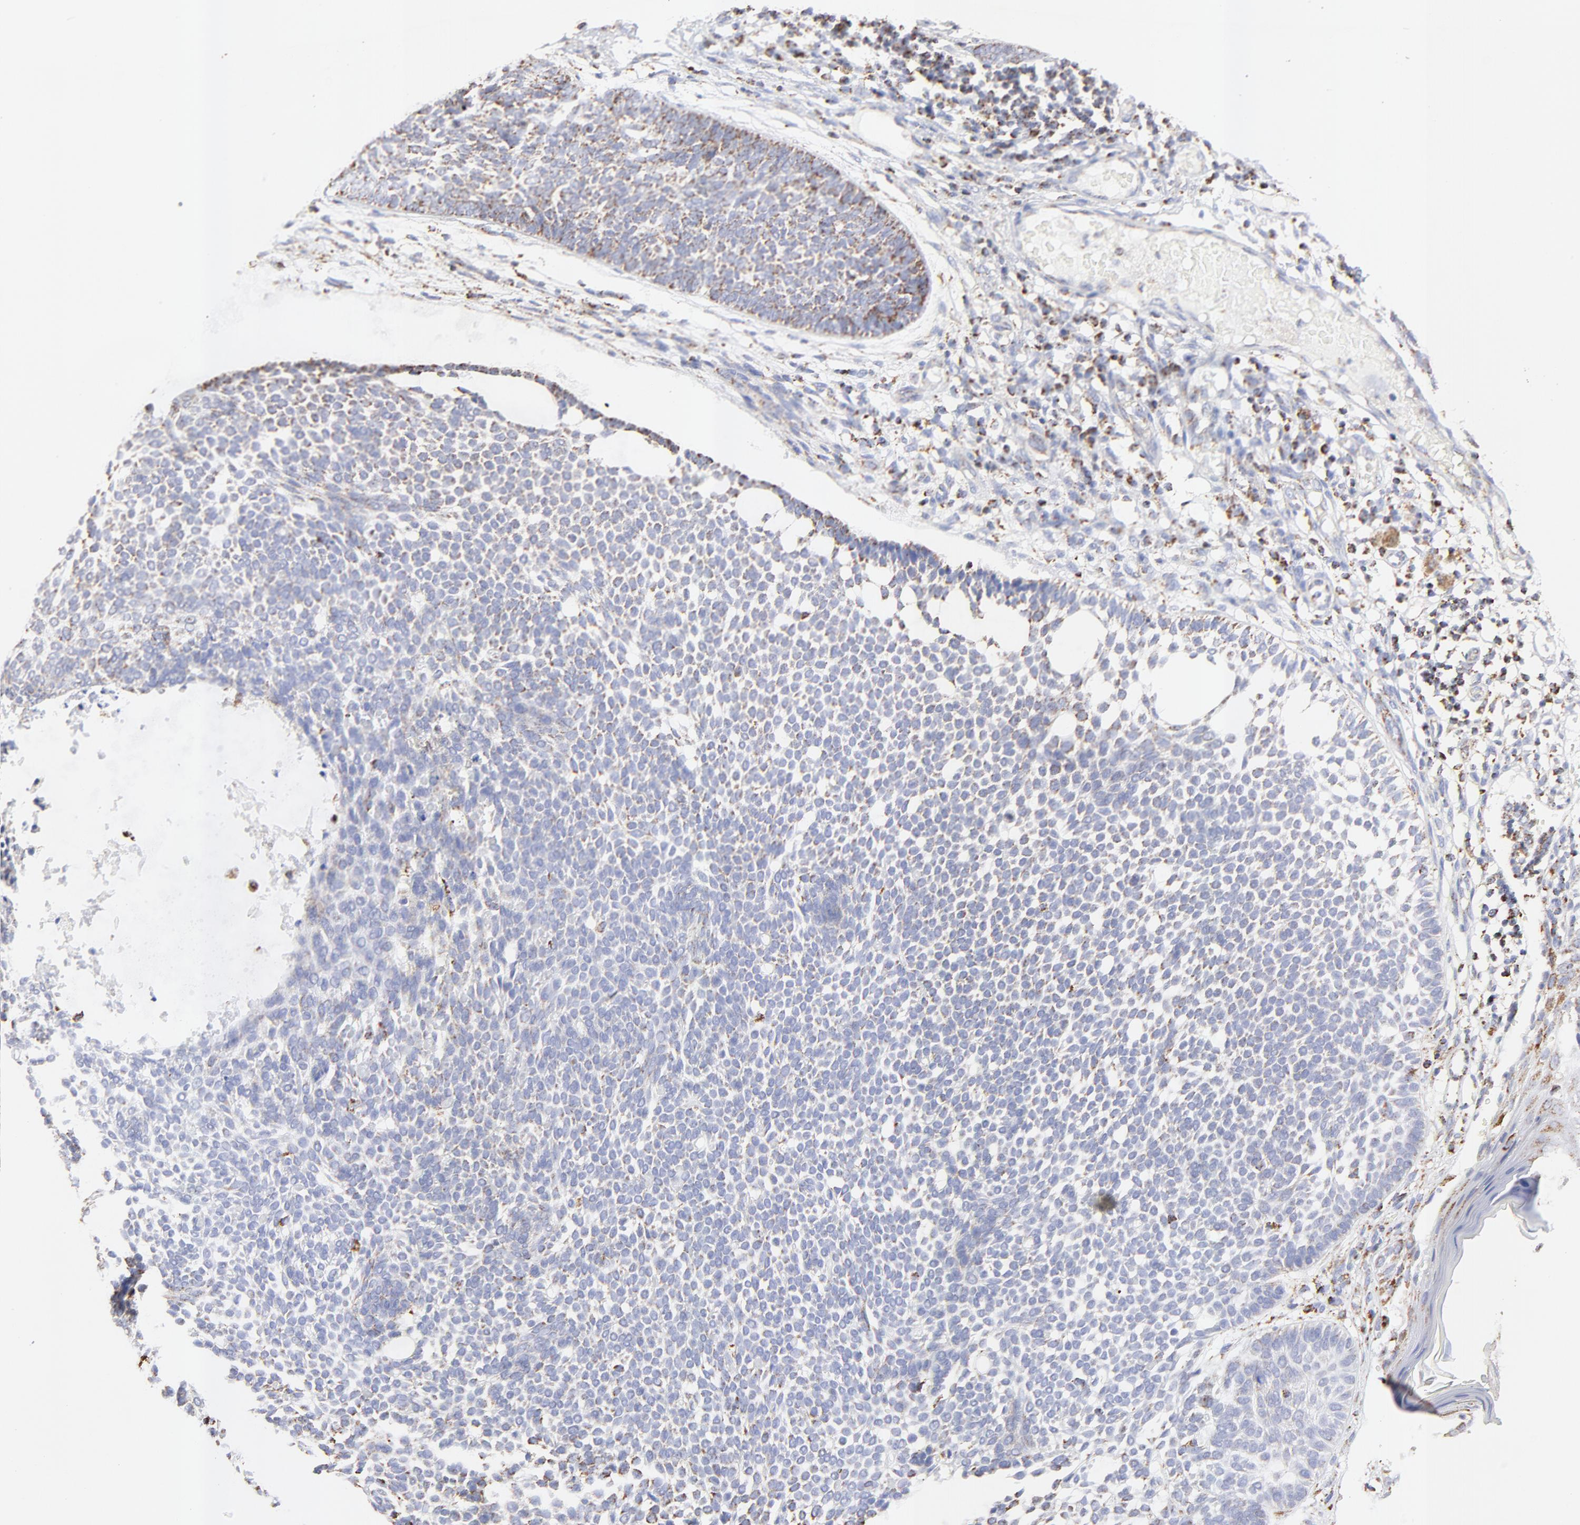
{"staining": {"intensity": "weak", "quantity": ">75%", "location": "cytoplasmic/membranous"}, "tissue": "skin cancer", "cell_type": "Tumor cells", "image_type": "cancer", "snomed": [{"axis": "morphology", "description": "Basal cell carcinoma"}, {"axis": "topography", "description": "Skin"}], "caption": "The micrograph demonstrates a brown stain indicating the presence of a protein in the cytoplasmic/membranous of tumor cells in basal cell carcinoma (skin).", "gene": "COX4I1", "patient": {"sex": "male", "age": 87}}